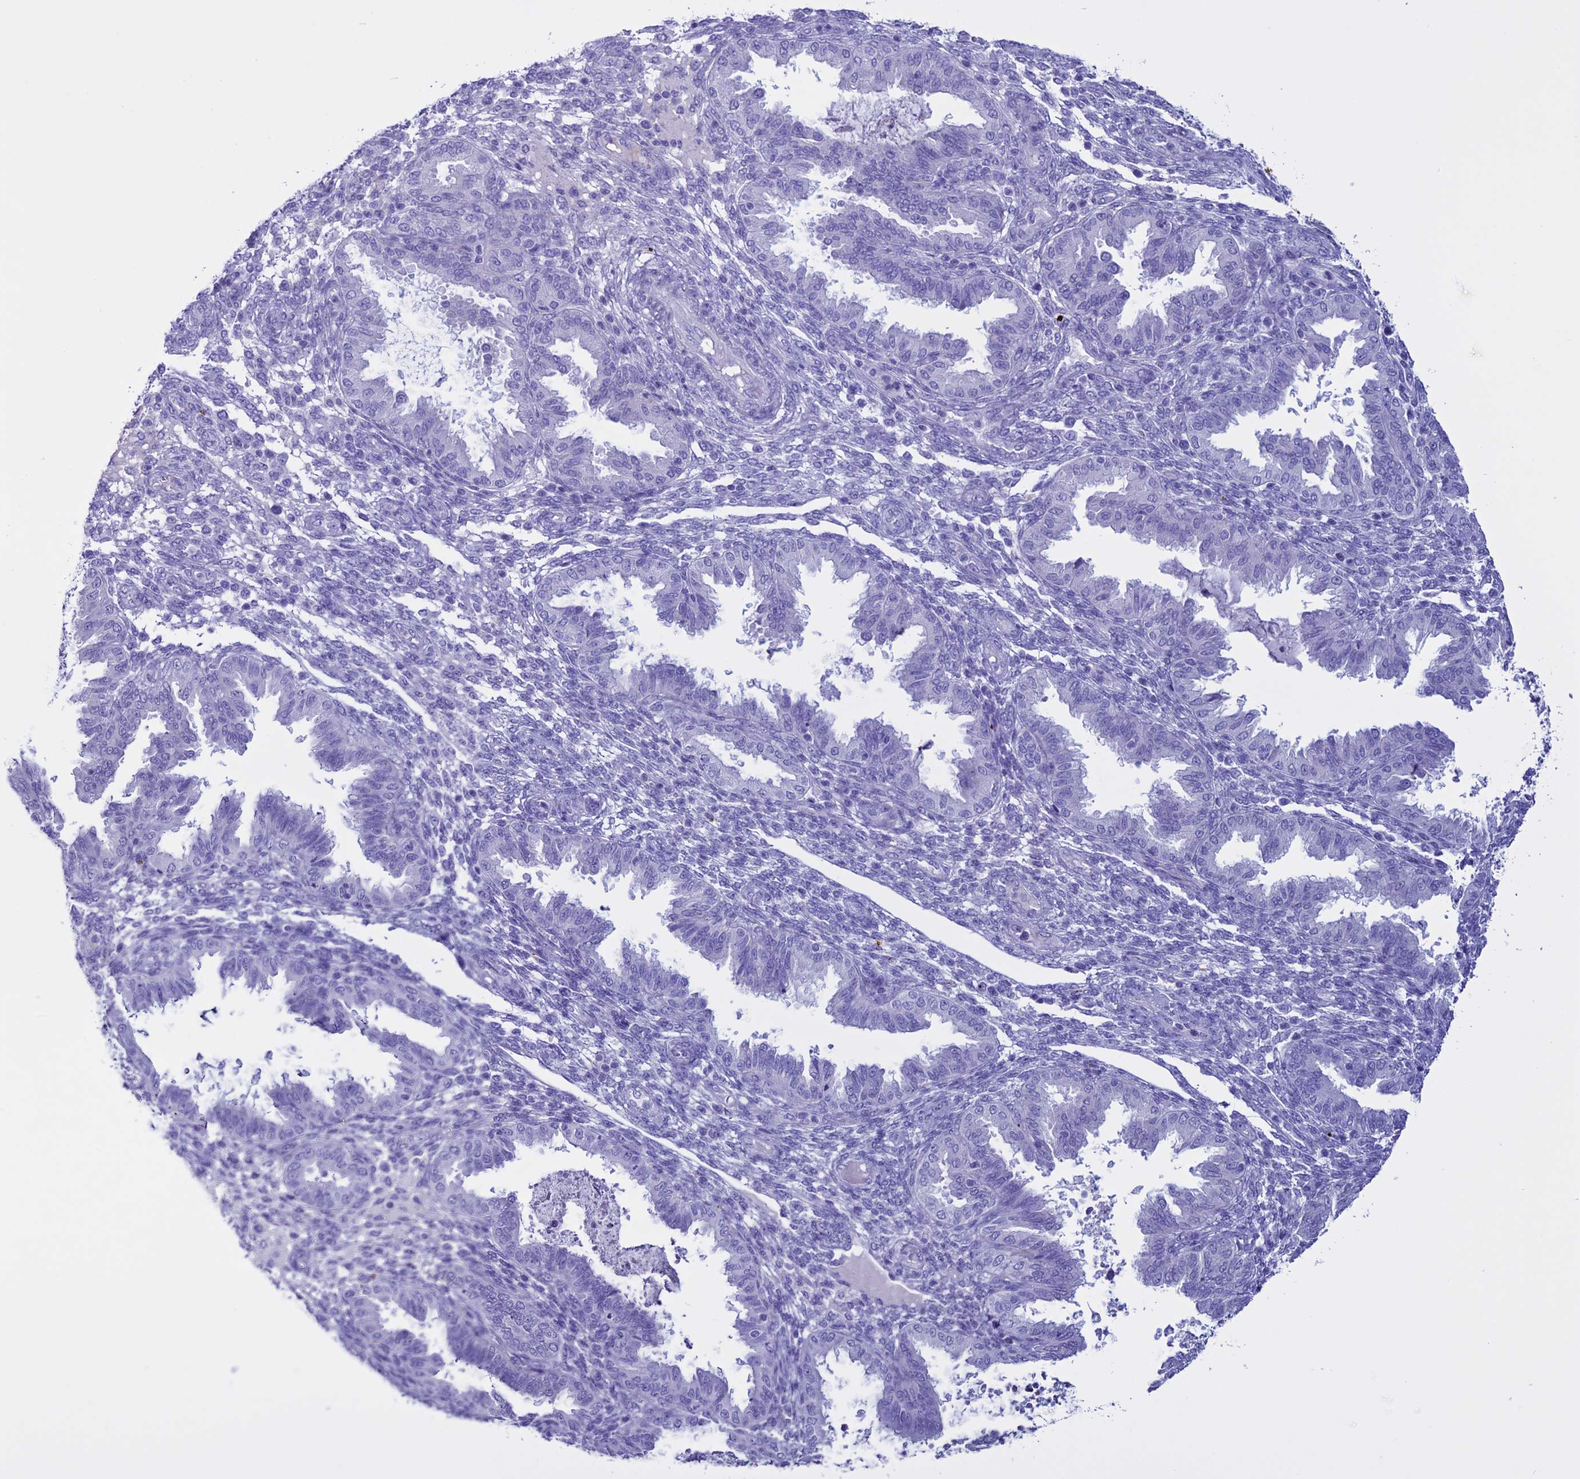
{"staining": {"intensity": "negative", "quantity": "none", "location": "none"}, "tissue": "endometrium", "cell_type": "Cells in endometrial stroma", "image_type": "normal", "snomed": [{"axis": "morphology", "description": "Normal tissue, NOS"}, {"axis": "topography", "description": "Endometrium"}], "caption": "Micrograph shows no protein expression in cells in endometrial stroma of unremarkable endometrium. The staining is performed using DAB brown chromogen with nuclei counter-stained in using hematoxylin.", "gene": "CLEC2L", "patient": {"sex": "female", "age": 33}}